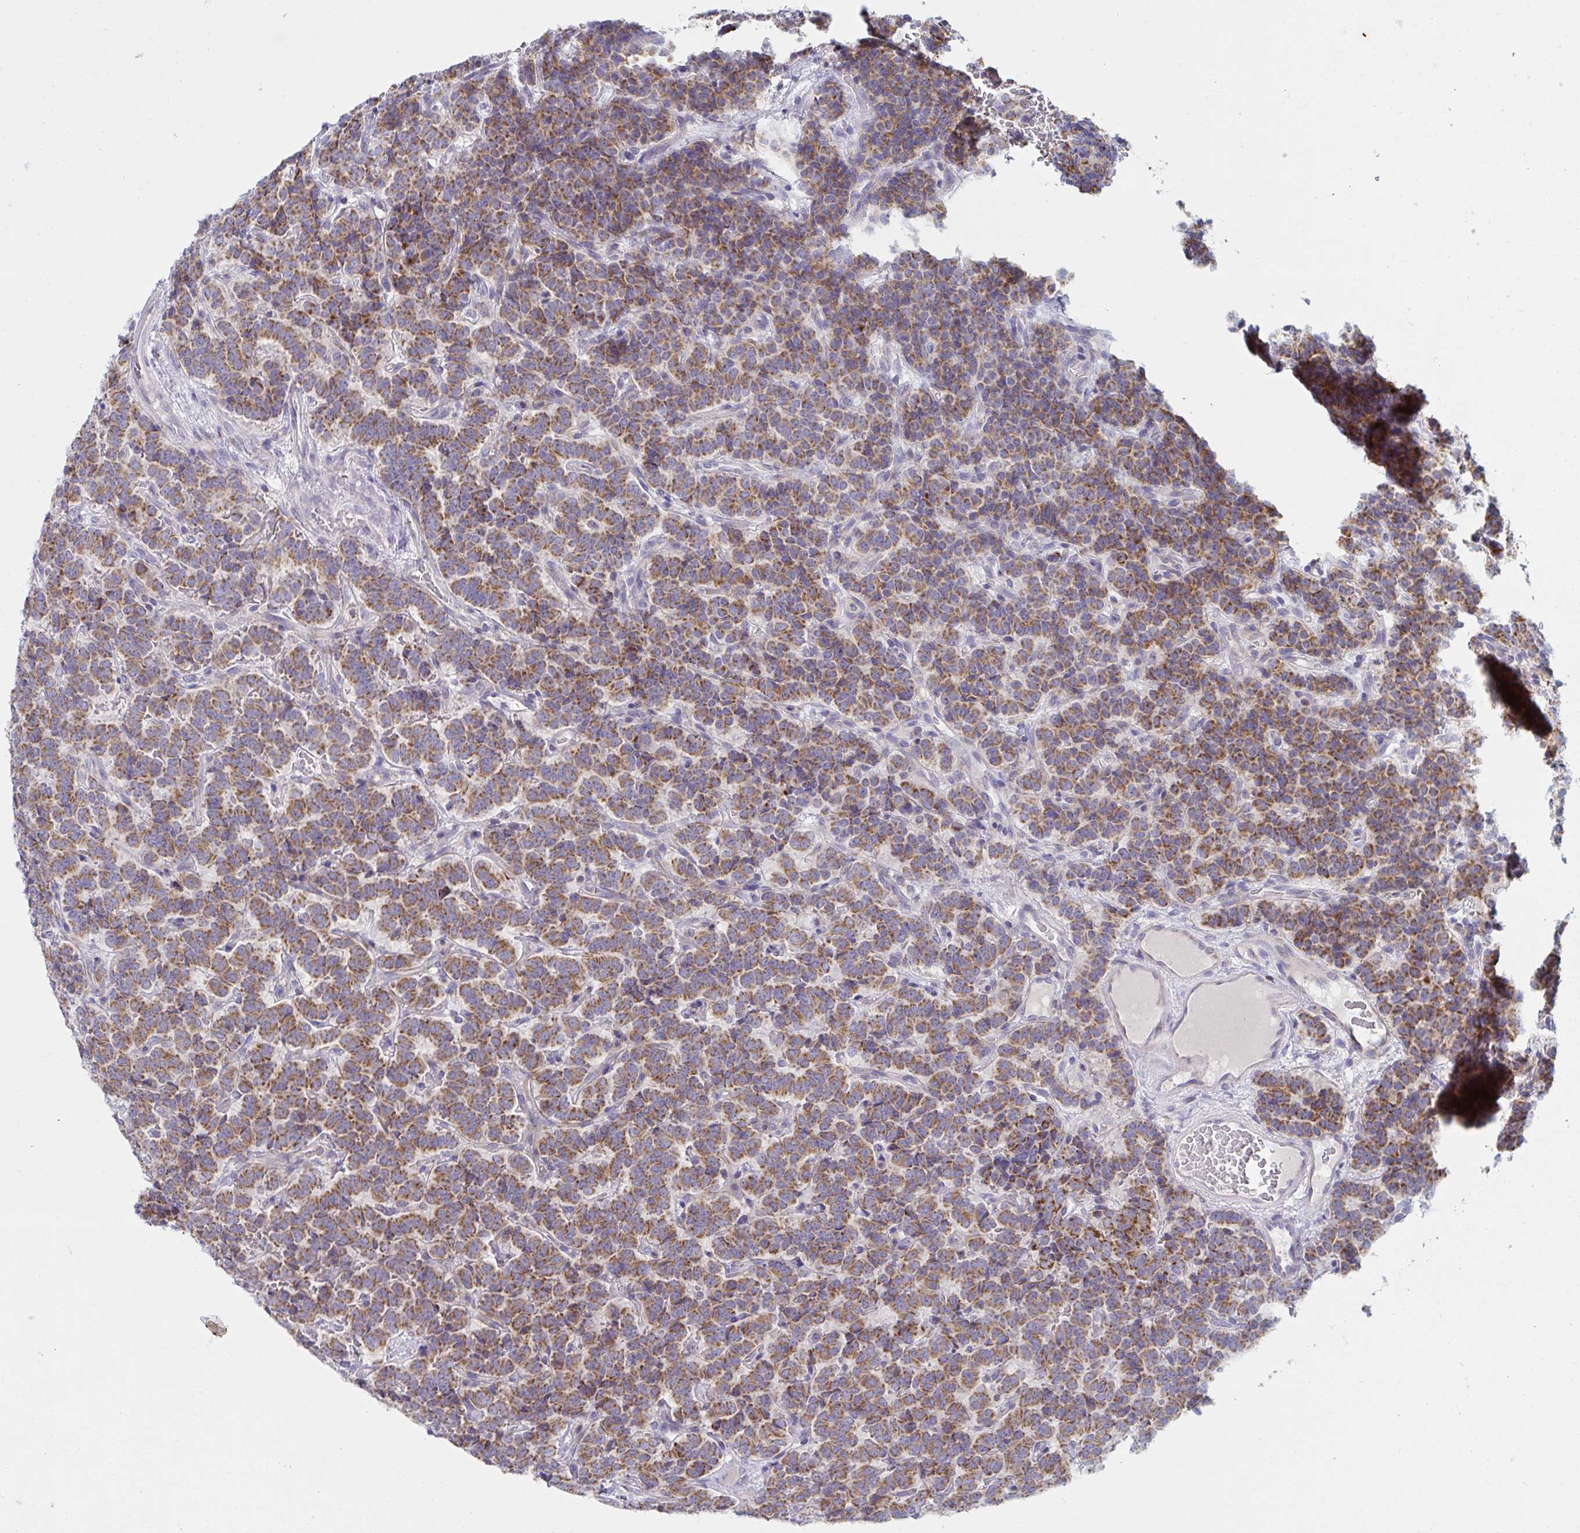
{"staining": {"intensity": "strong", "quantity": ">75%", "location": "cytoplasmic/membranous"}, "tissue": "carcinoid", "cell_type": "Tumor cells", "image_type": "cancer", "snomed": [{"axis": "morphology", "description": "Carcinoid, malignant, NOS"}, {"axis": "topography", "description": "Pancreas"}], "caption": "The image exhibits a brown stain indicating the presence of a protein in the cytoplasmic/membranous of tumor cells in carcinoid (malignant). (IHC, brightfield microscopy, high magnification).", "gene": "NDUFA7", "patient": {"sex": "male", "age": 36}}